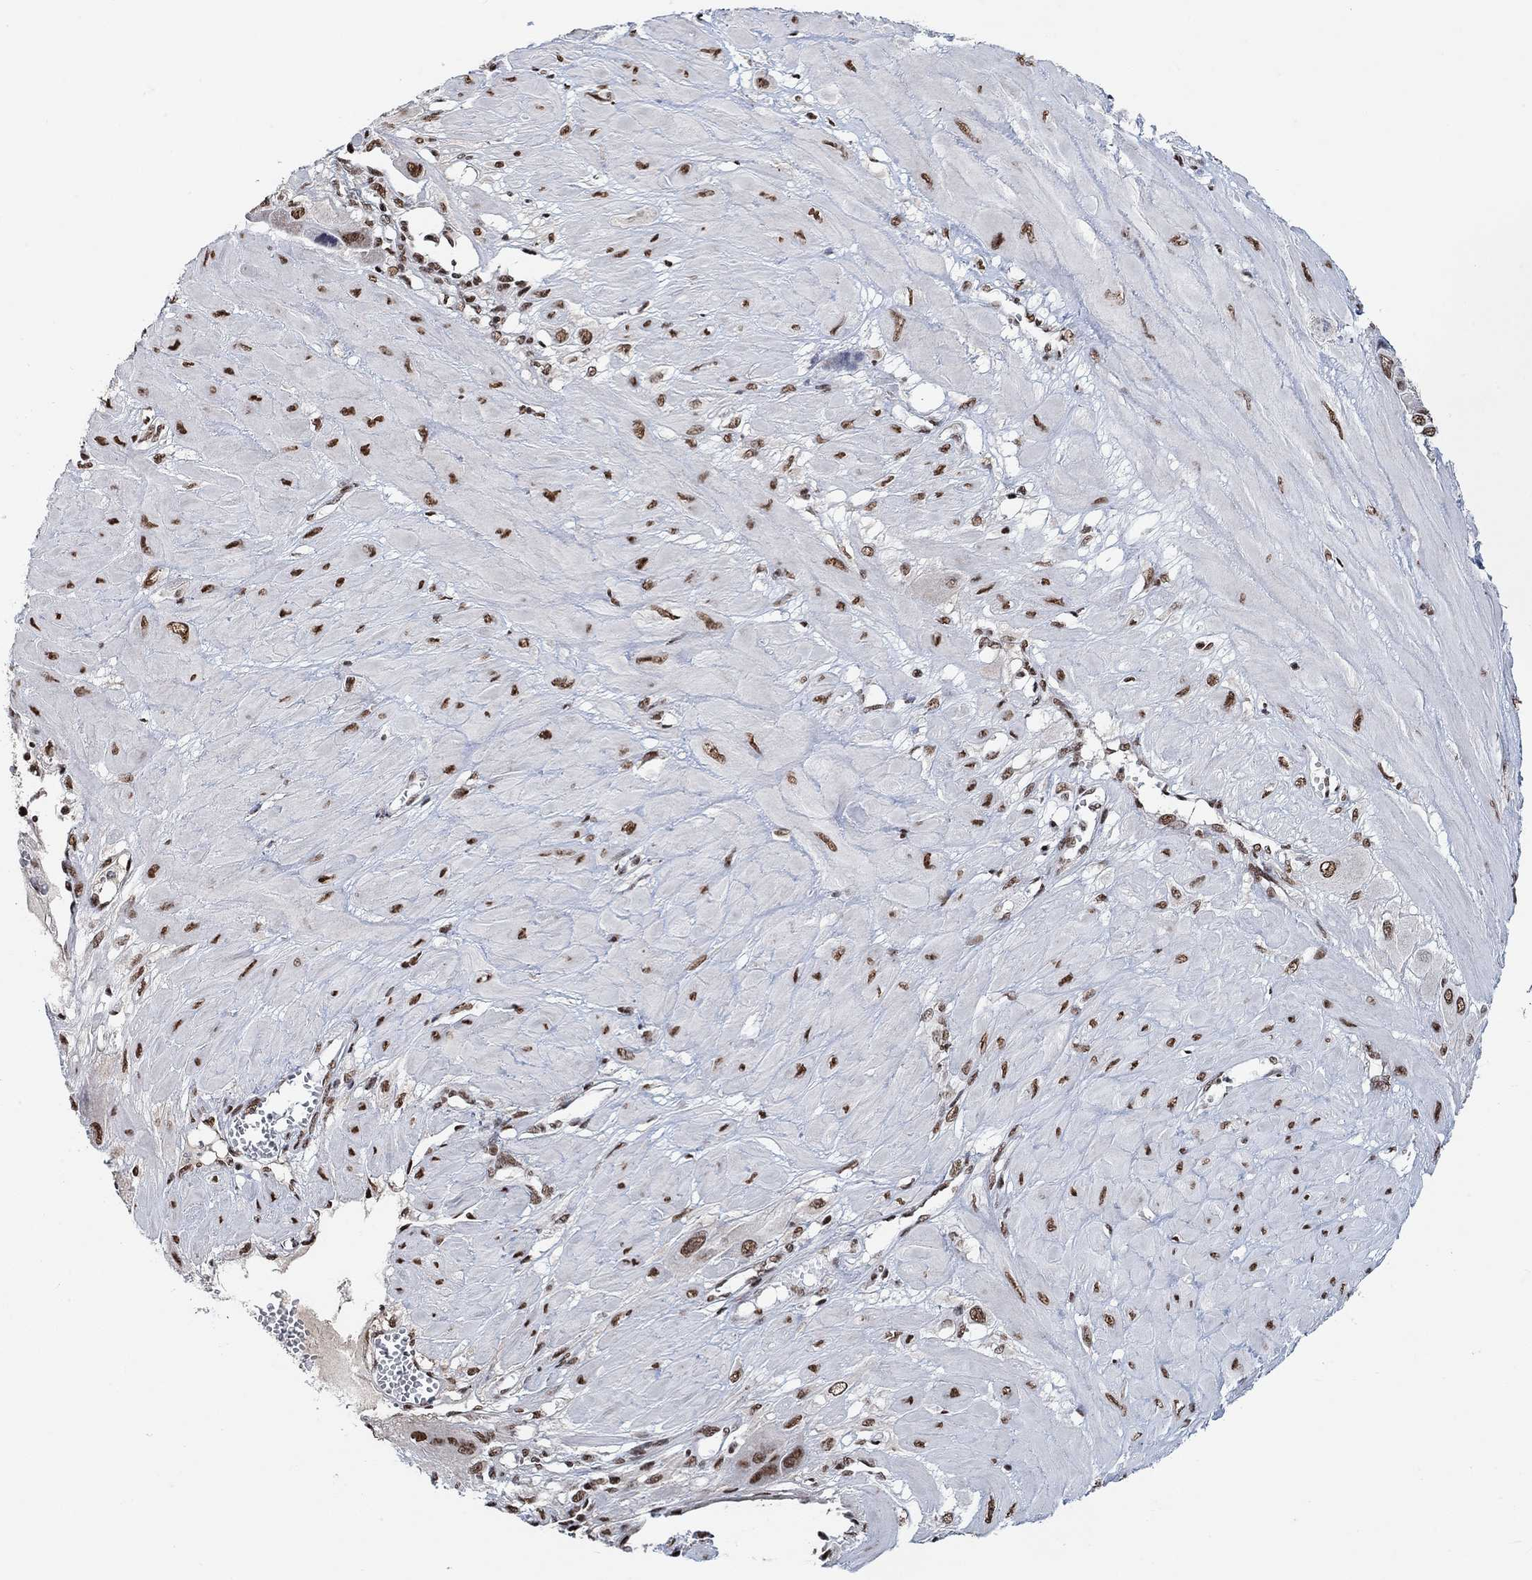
{"staining": {"intensity": "strong", "quantity": ">75%", "location": "nuclear"}, "tissue": "cervical cancer", "cell_type": "Tumor cells", "image_type": "cancer", "snomed": [{"axis": "morphology", "description": "Squamous cell carcinoma, NOS"}, {"axis": "topography", "description": "Cervix"}], "caption": "A histopathology image showing strong nuclear expression in approximately >75% of tumor cells in cervical squamous cell carcinoma, as visualized by brown immunohistochemical staining.", "gene": "USP39", "patient": {"sex": "female", "age": 34}}